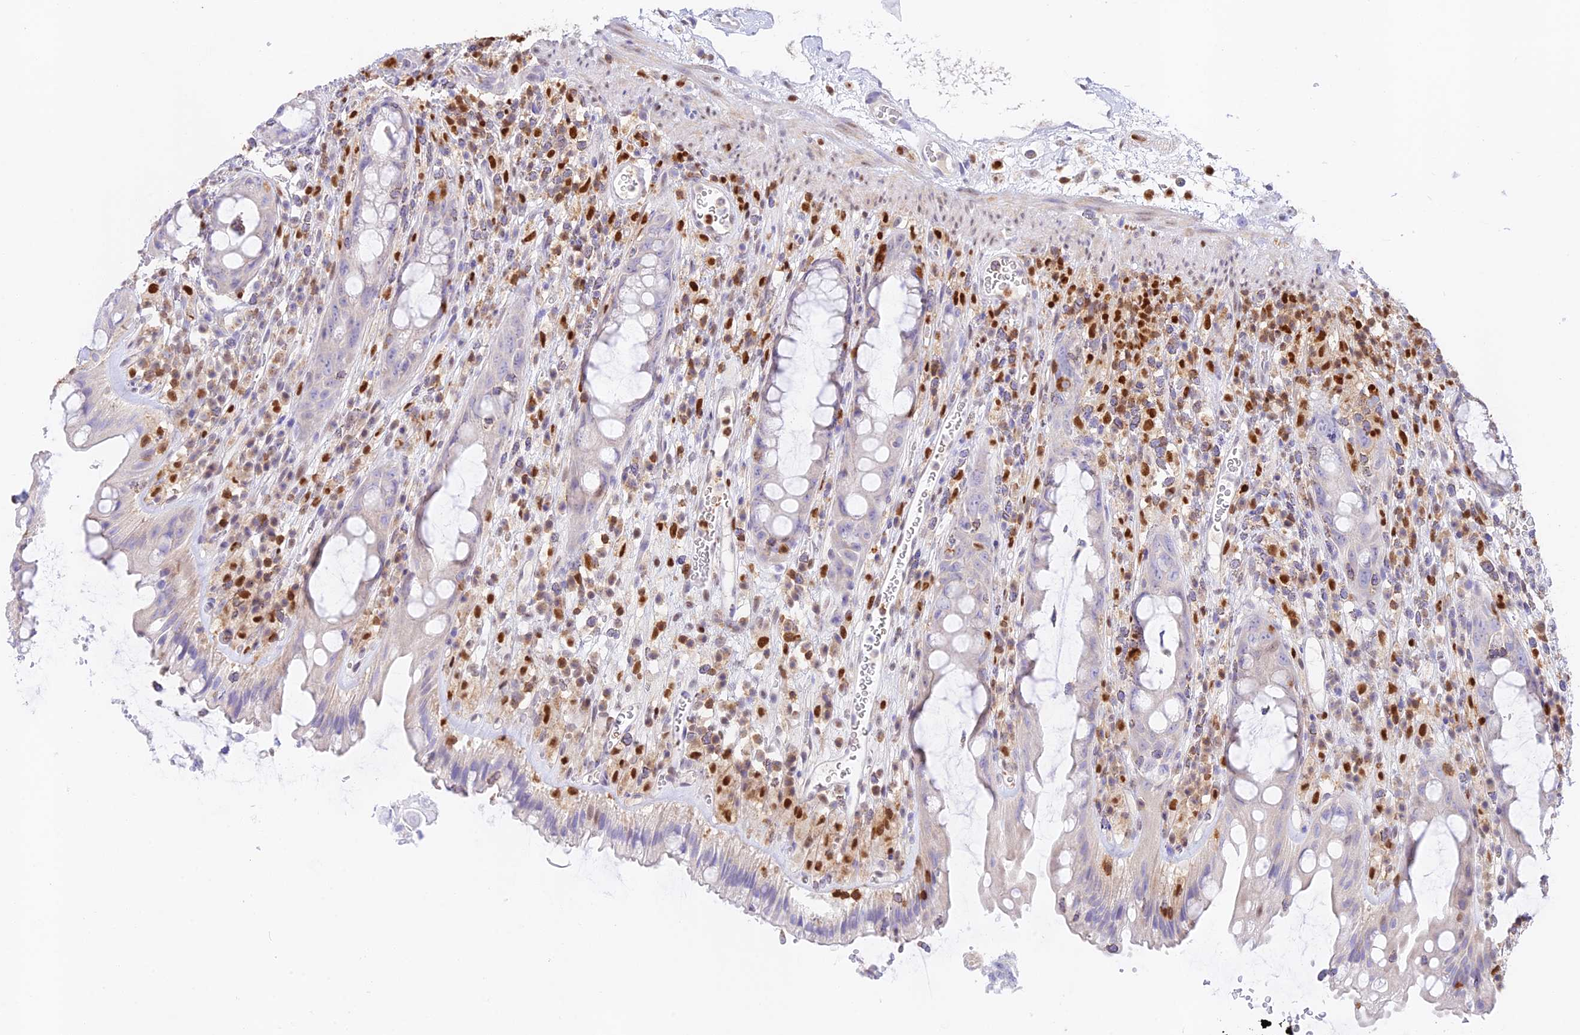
{"staining": {"intensity": "negative", "quantity": "none", "location": "none"}, "tissue": "rectum", "cell_type": "Glandular cells", "image_type": "normal", "snomed": [{"axis": "morphology", "description": "Normal tissue, NOS"}, {"axis": "topography", "description": "Rectum"}], "caption": "This is an IHC image of normal human rectum. There is no staining in glandular cells.", "gene": "DENND1C", "patient": {"sex": "female", "age": 57}}